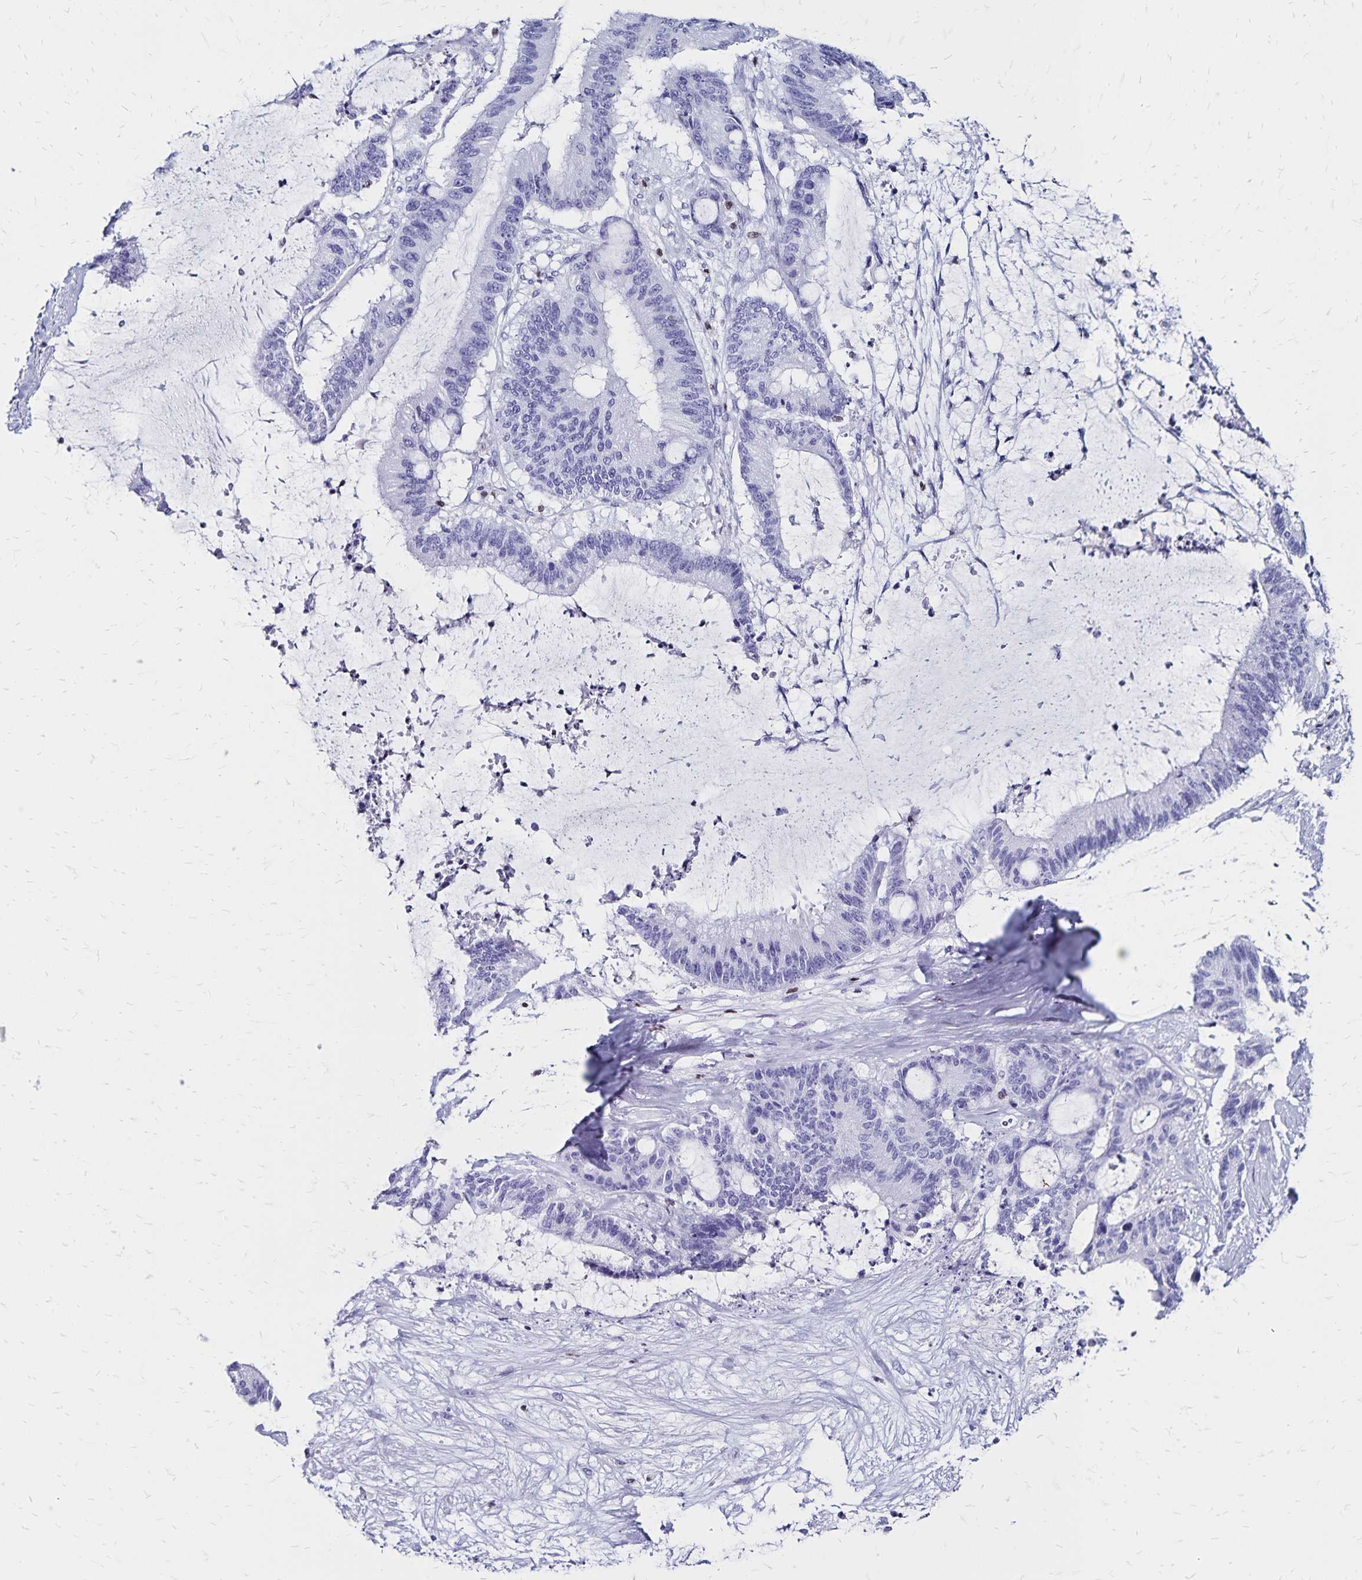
{"staining": {"intensity": "negative", "quantity": "none", "location": "none"}, "tissue": "liver cancer", "cell_type": "Tumor cells", "image_type": "cancer", "snomed": [{"axis": "morphology", "description": "Normal tissue, NOS"}, {"axis": "morphology", "description": "Cholangiocarcinoma"}, {"axis": "topography", "description": "Liver"}, {"axis": "topography", "description": "Peripheral nerve tissue"}], "caption": "Immunohistochemistry of liver cancer (cholangiocarcinoma) demonstrates no expression in tumor cells.", "gene": "IKZF1", "patient": {"sex": "female", "age": 73}}